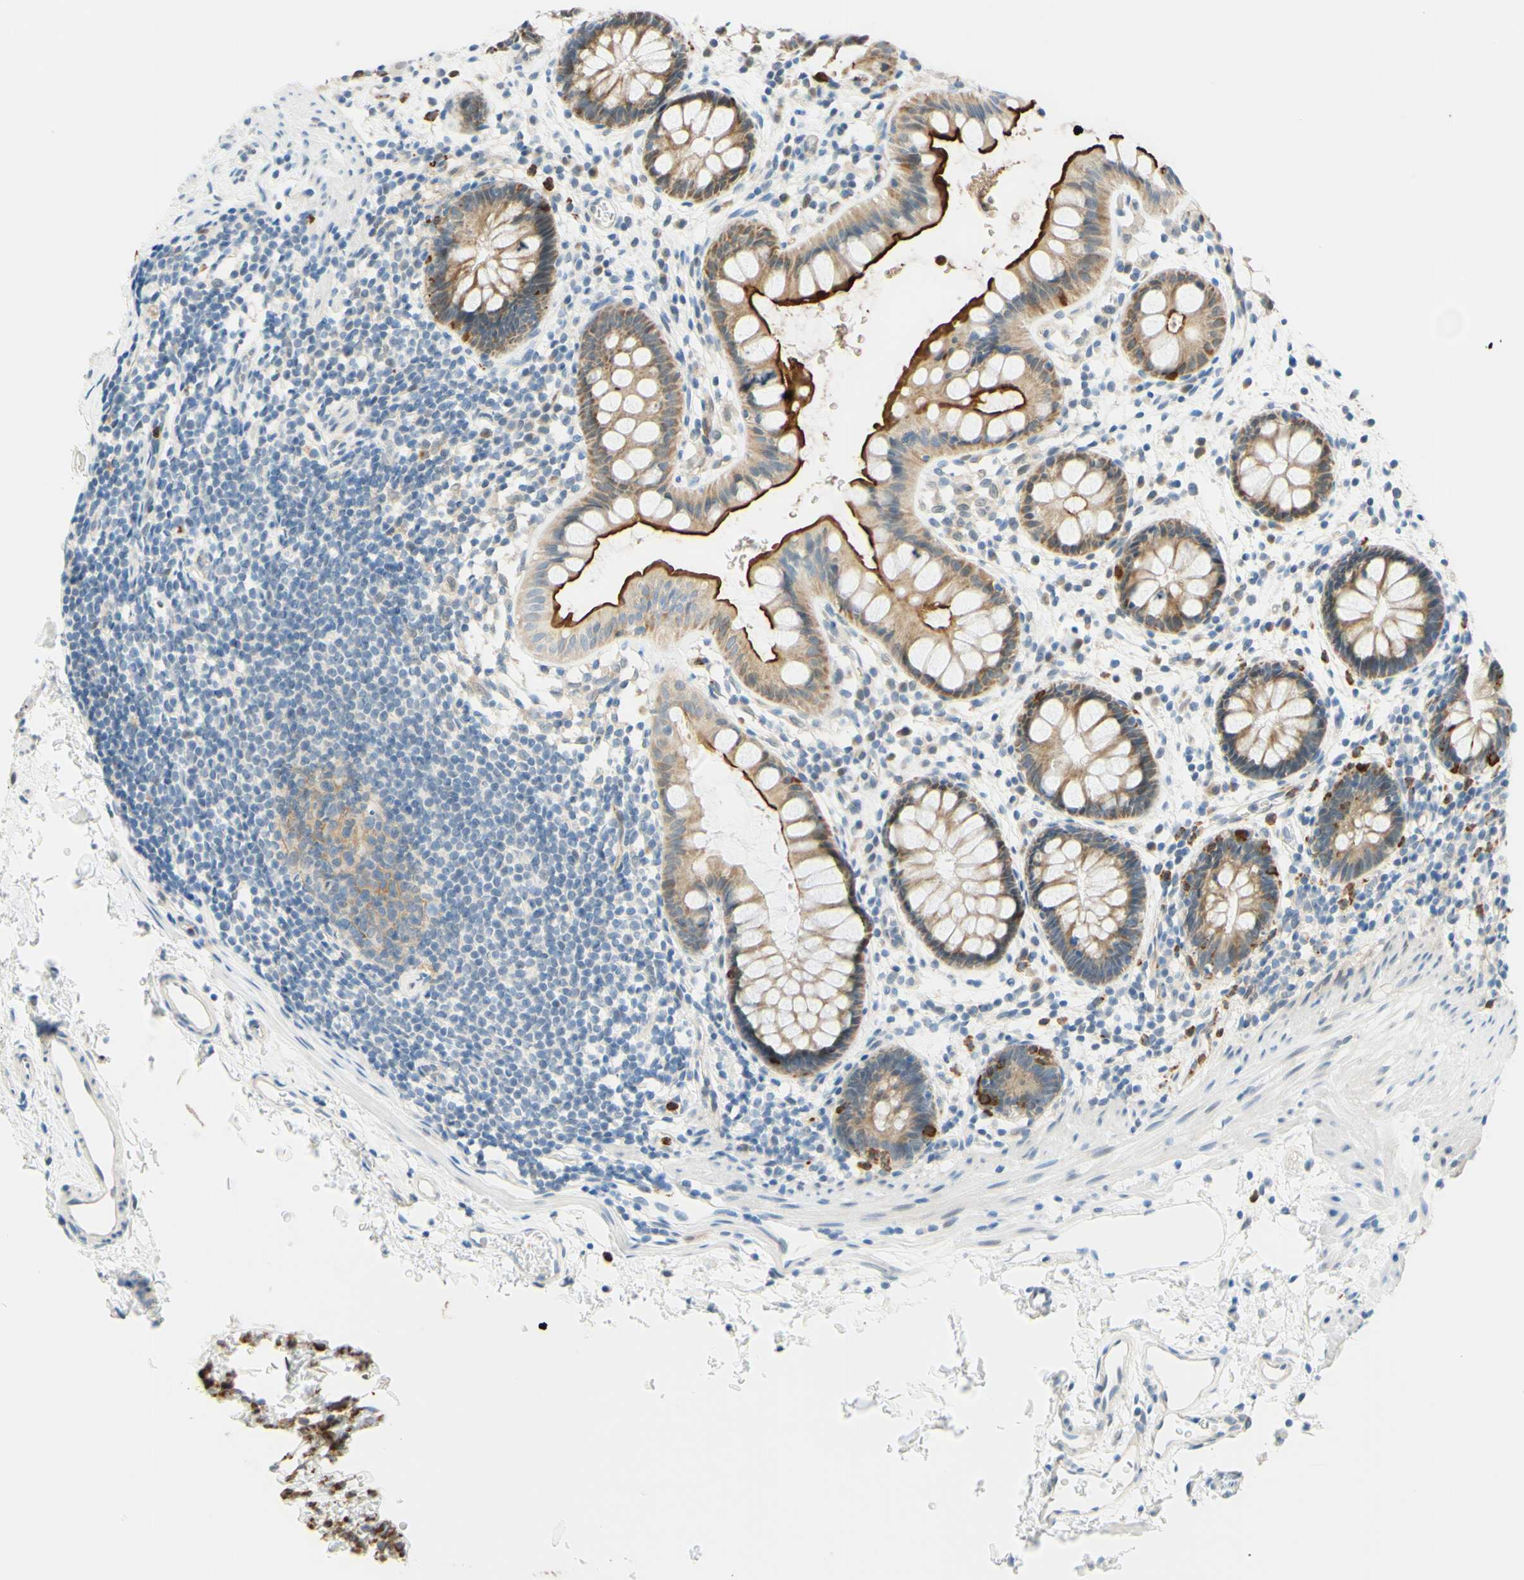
{"staining": {"intensity": "strong", "quantity": "<25%", "location": "cytoplasmic/membranous"}, "tissue": "rectum", "cell_type": "Glandular cells", "image_type": "normal", "snomed": [{"axis": "morphology", "description": "Normal tissue, NOS"}, {"axis": "topography", "description": "Rectum"}], "caption": "Rectum stained for a protein (brown) shows strong cytoplasmic/membranous positive staining in approximately <25% of glandular cells.", "gene": "TREM2", "patient": {"sex": "female", "age": 24}}